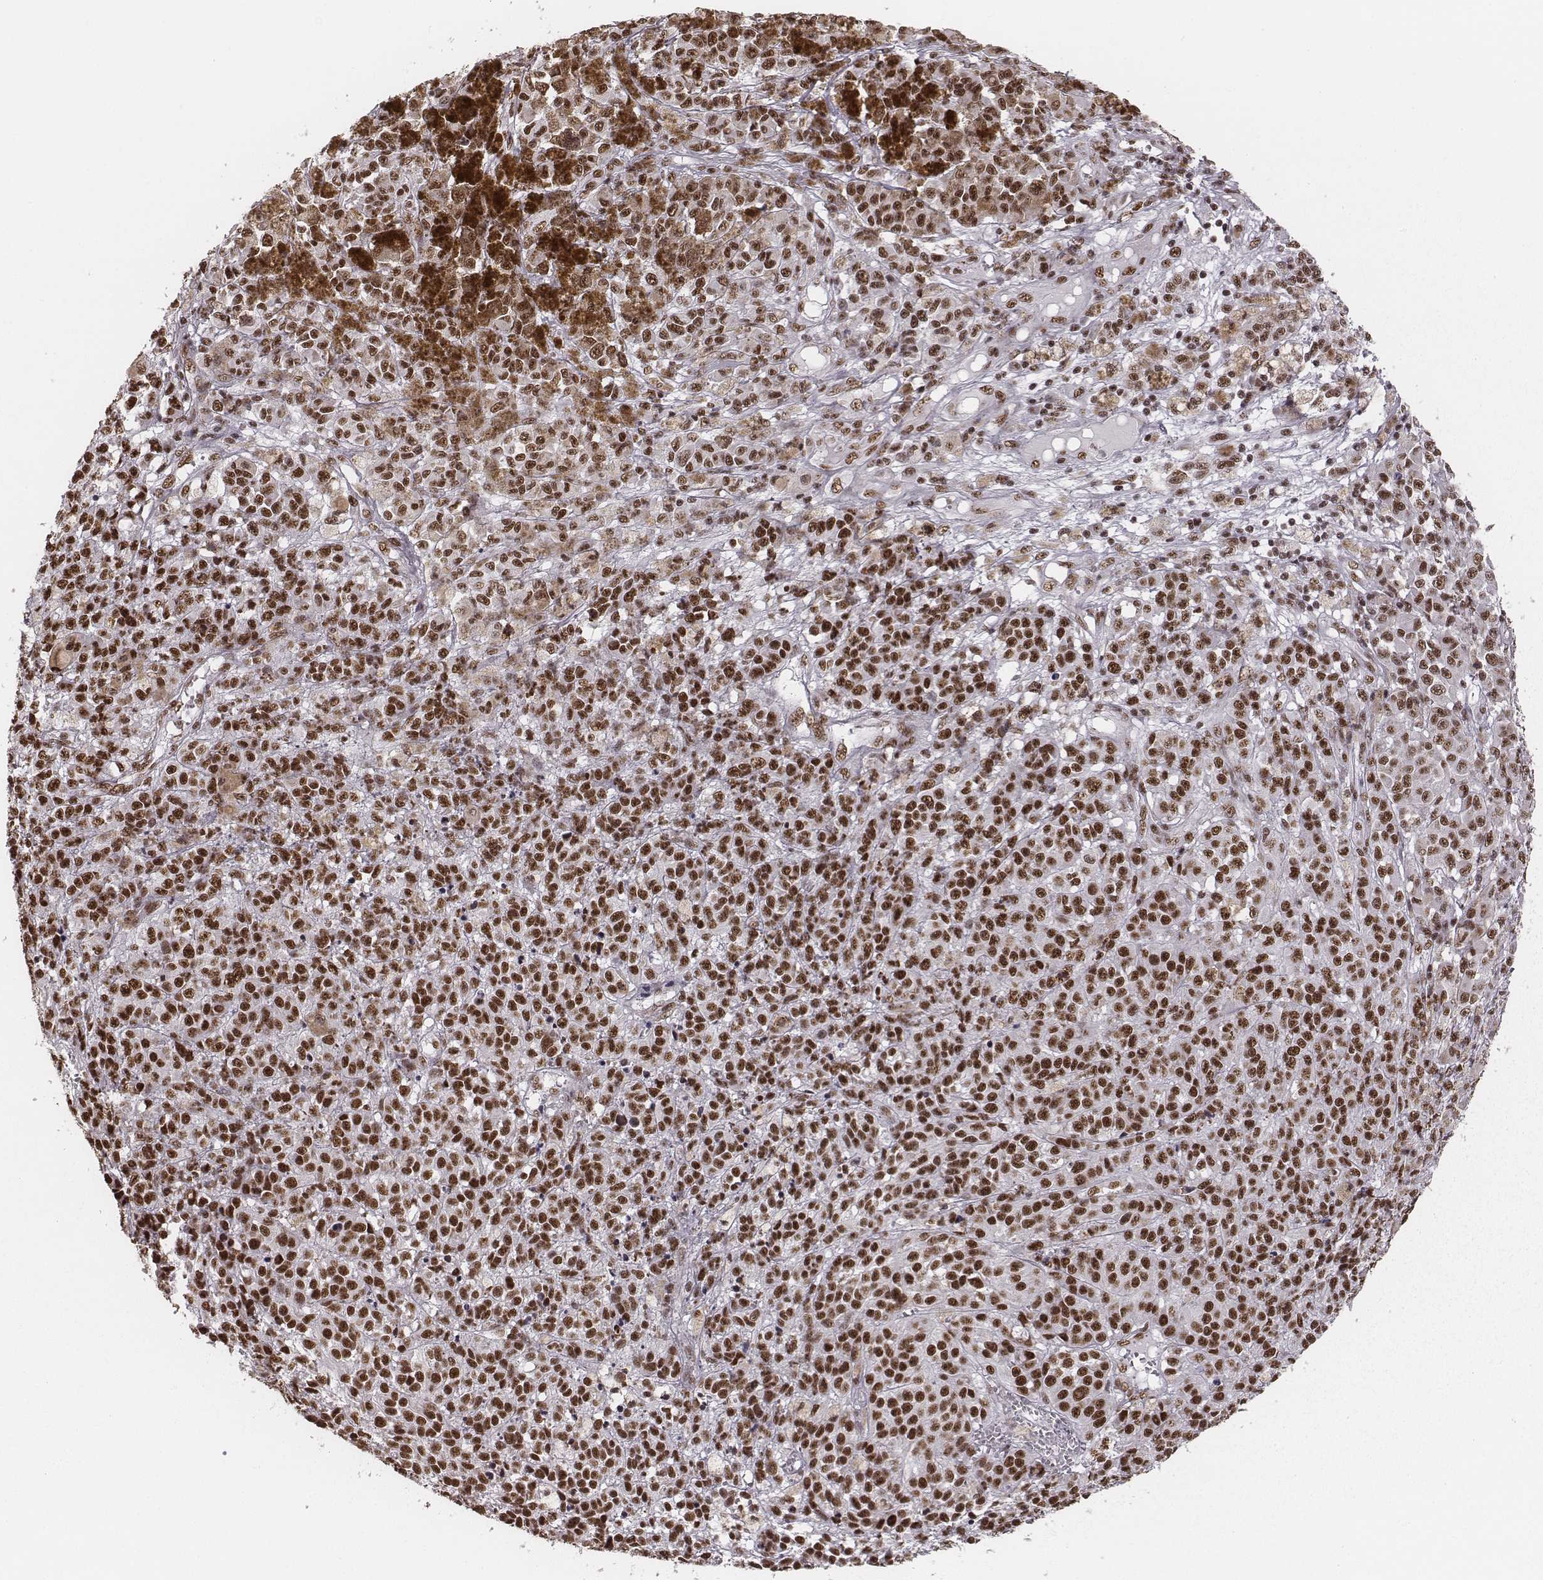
{"staining": {"intensity": "strong", "quantity": ">75%", "location": "nuclear"}, "tissue": "melanoma", "cell_type": "Tumor cells", "image_type": "cancer", "snomed": [{"axis": "morphology", "description": "Malignant melanoma, NOS"}, {"axis": "topography", "description": "Skin"}], "caption": "Melanoma was stained to show a protein in brown. There is high levels of strong nuclear expression in about >75% of tumor cells.", "gene": "LUC7L", "patient": {"sex": "female", "age": 58}}